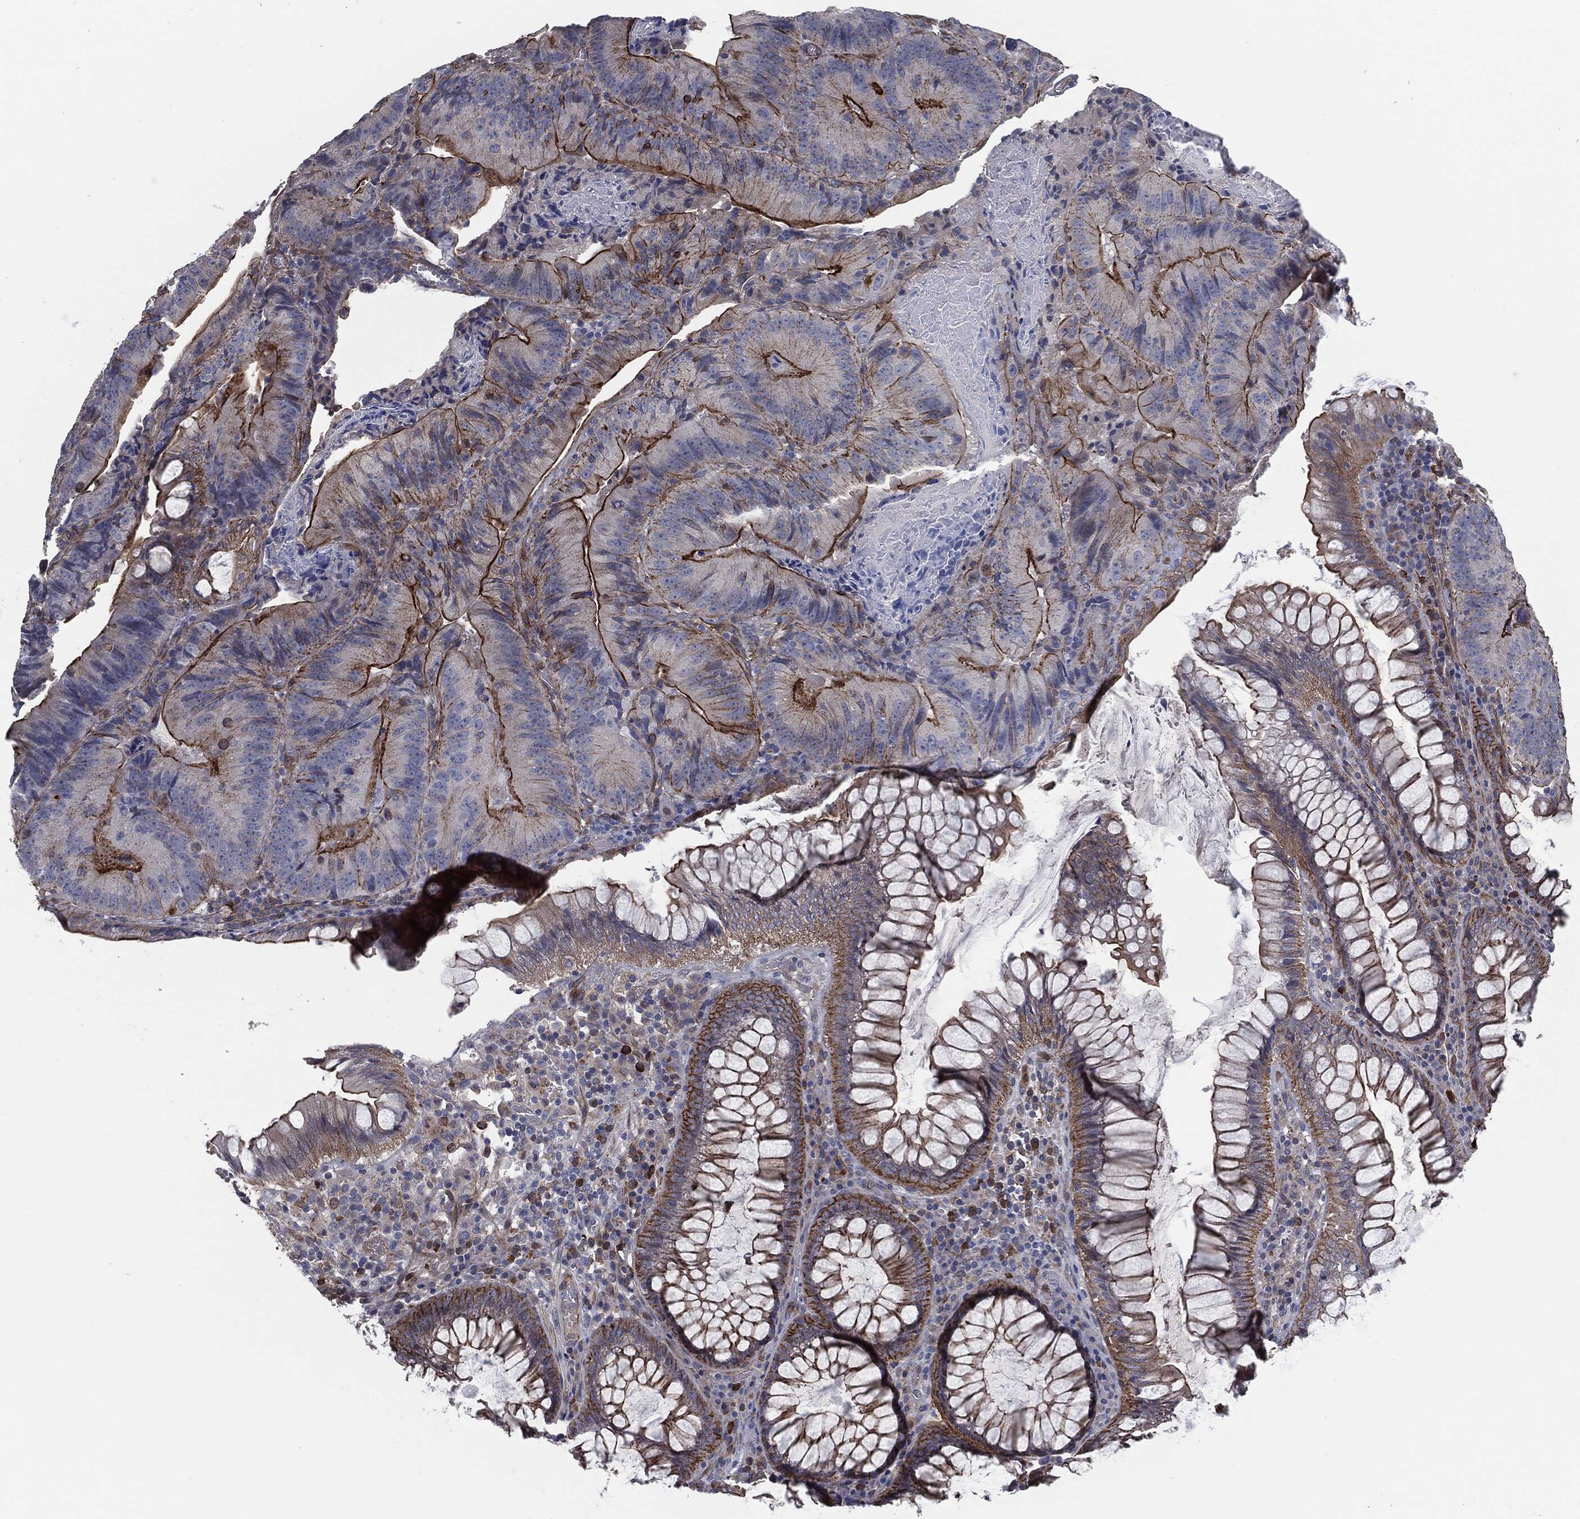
{"staining": {"intensity": "strong", "quantity": ">75%", "location": "cytoplasmic/membranous"}, "tissue": "colorectal cancer", "cell_type": "Tumor cells", "image_type": "cancer", "snomed": [{"axis": "morphology", "description": "Adenocarcinoma, NOS"}, {"axis": "topography", "description": "Colon"}], "caption": "Human colorectal adenocarcinoma stained with a brown dye reveals strong cytoplasmic/membranous positive staining in about >75% of tumor cells.", "gene": "SVIL", "patient": {"sex": "female", "age": 86}}